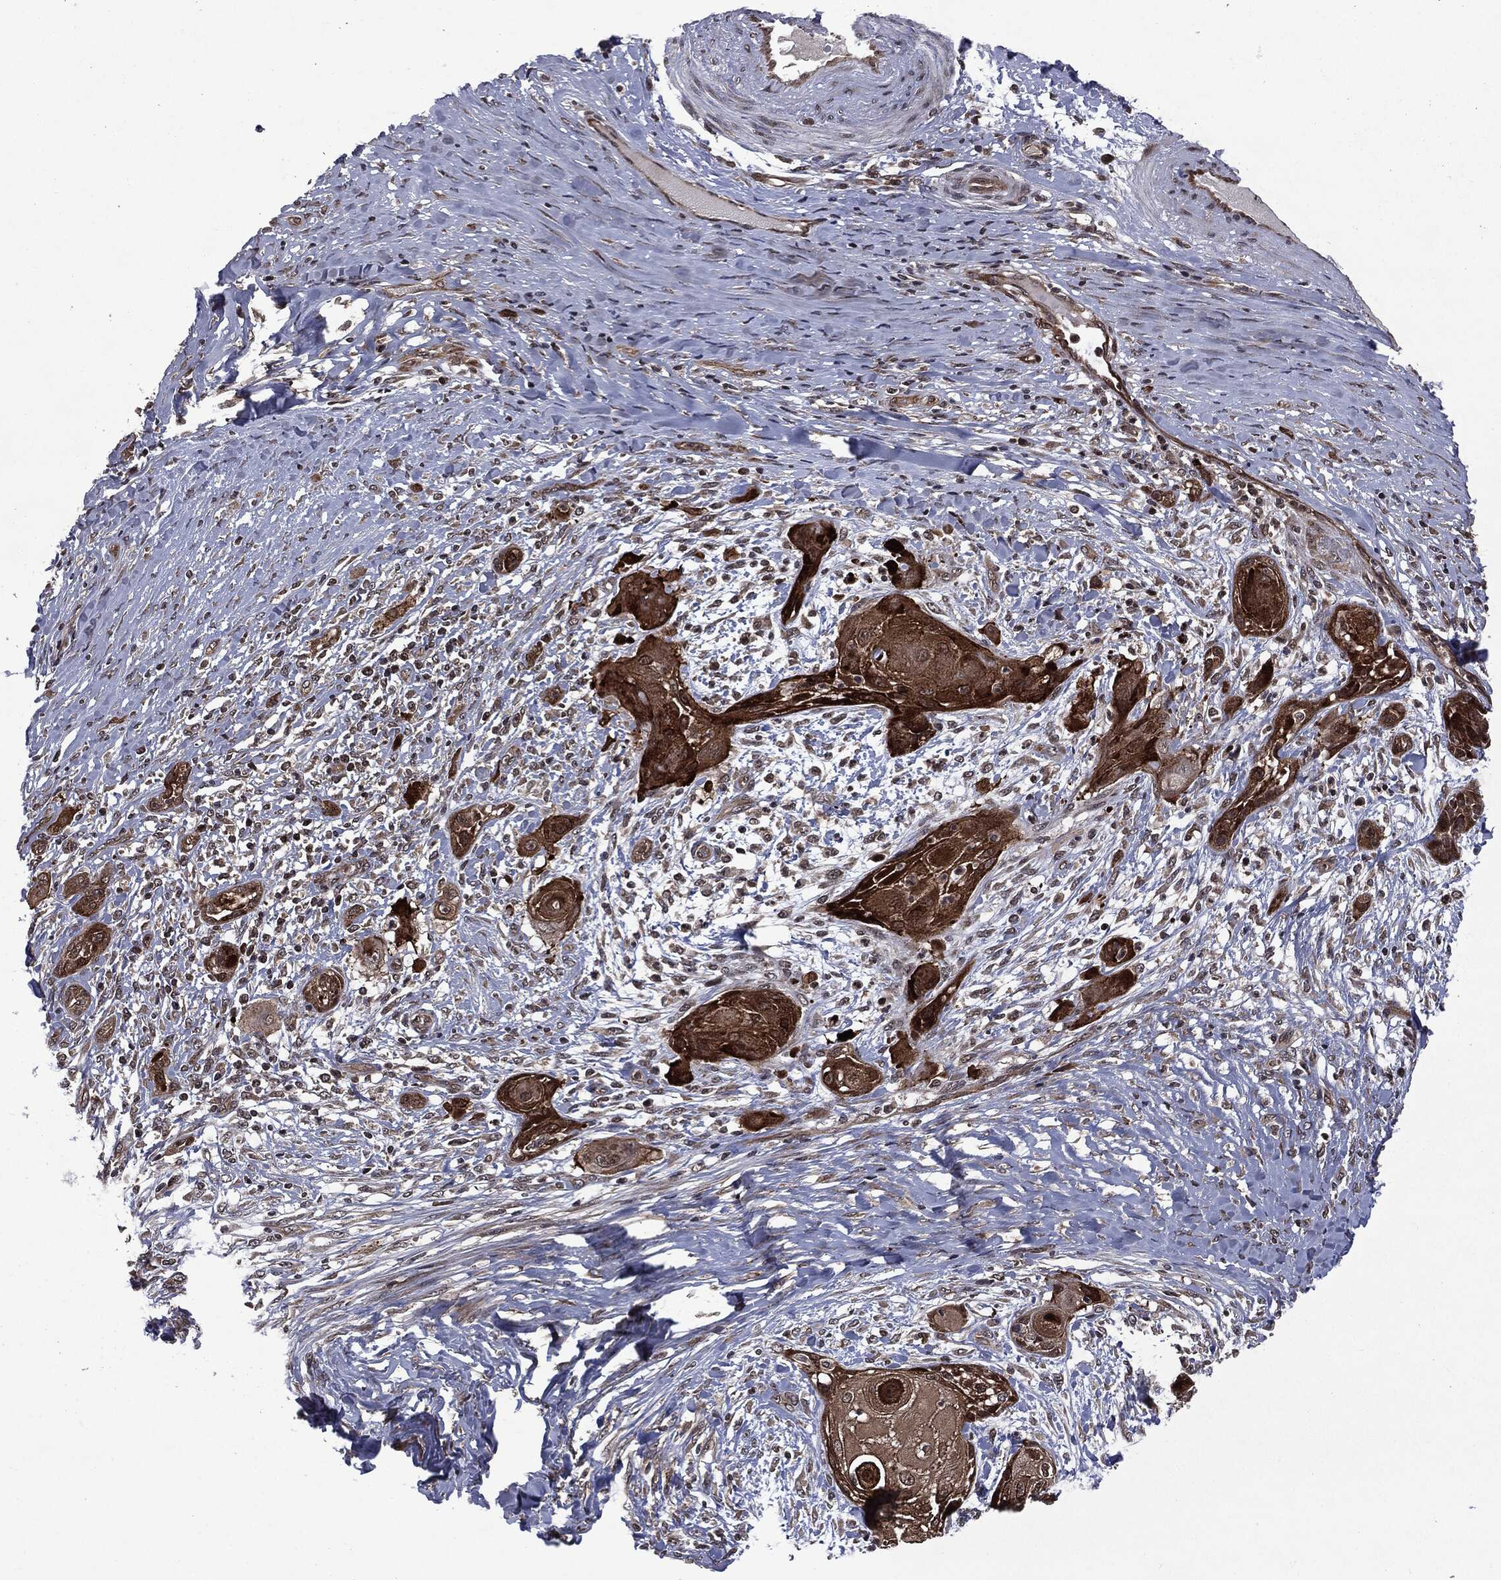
{"staining": {"intensity": "strong", "quantity": "25%-75%", "location": "cytoplasmic/membranous,nuclear"}, "tissue": "skin cancer", "cell_type": "Tumor cells", "image_type": "cancer", "snomed": [{"axis": "morphology", "description": "Squamous cell carcinoma, NOS"}, {"axis": "topography", "description": "Skin"}], "caption": "Immunohistochemical staining of human skin cancer reveals high levels of strong cytoplasmic/membranous and nuclear protein positivity in approximately 25%-75% of tumor cells. (DAB IHC, brown staining for protein, blue staining for nuclei).", "gene": "STAU2", "patient": {"sex": "male", "age": 62}}